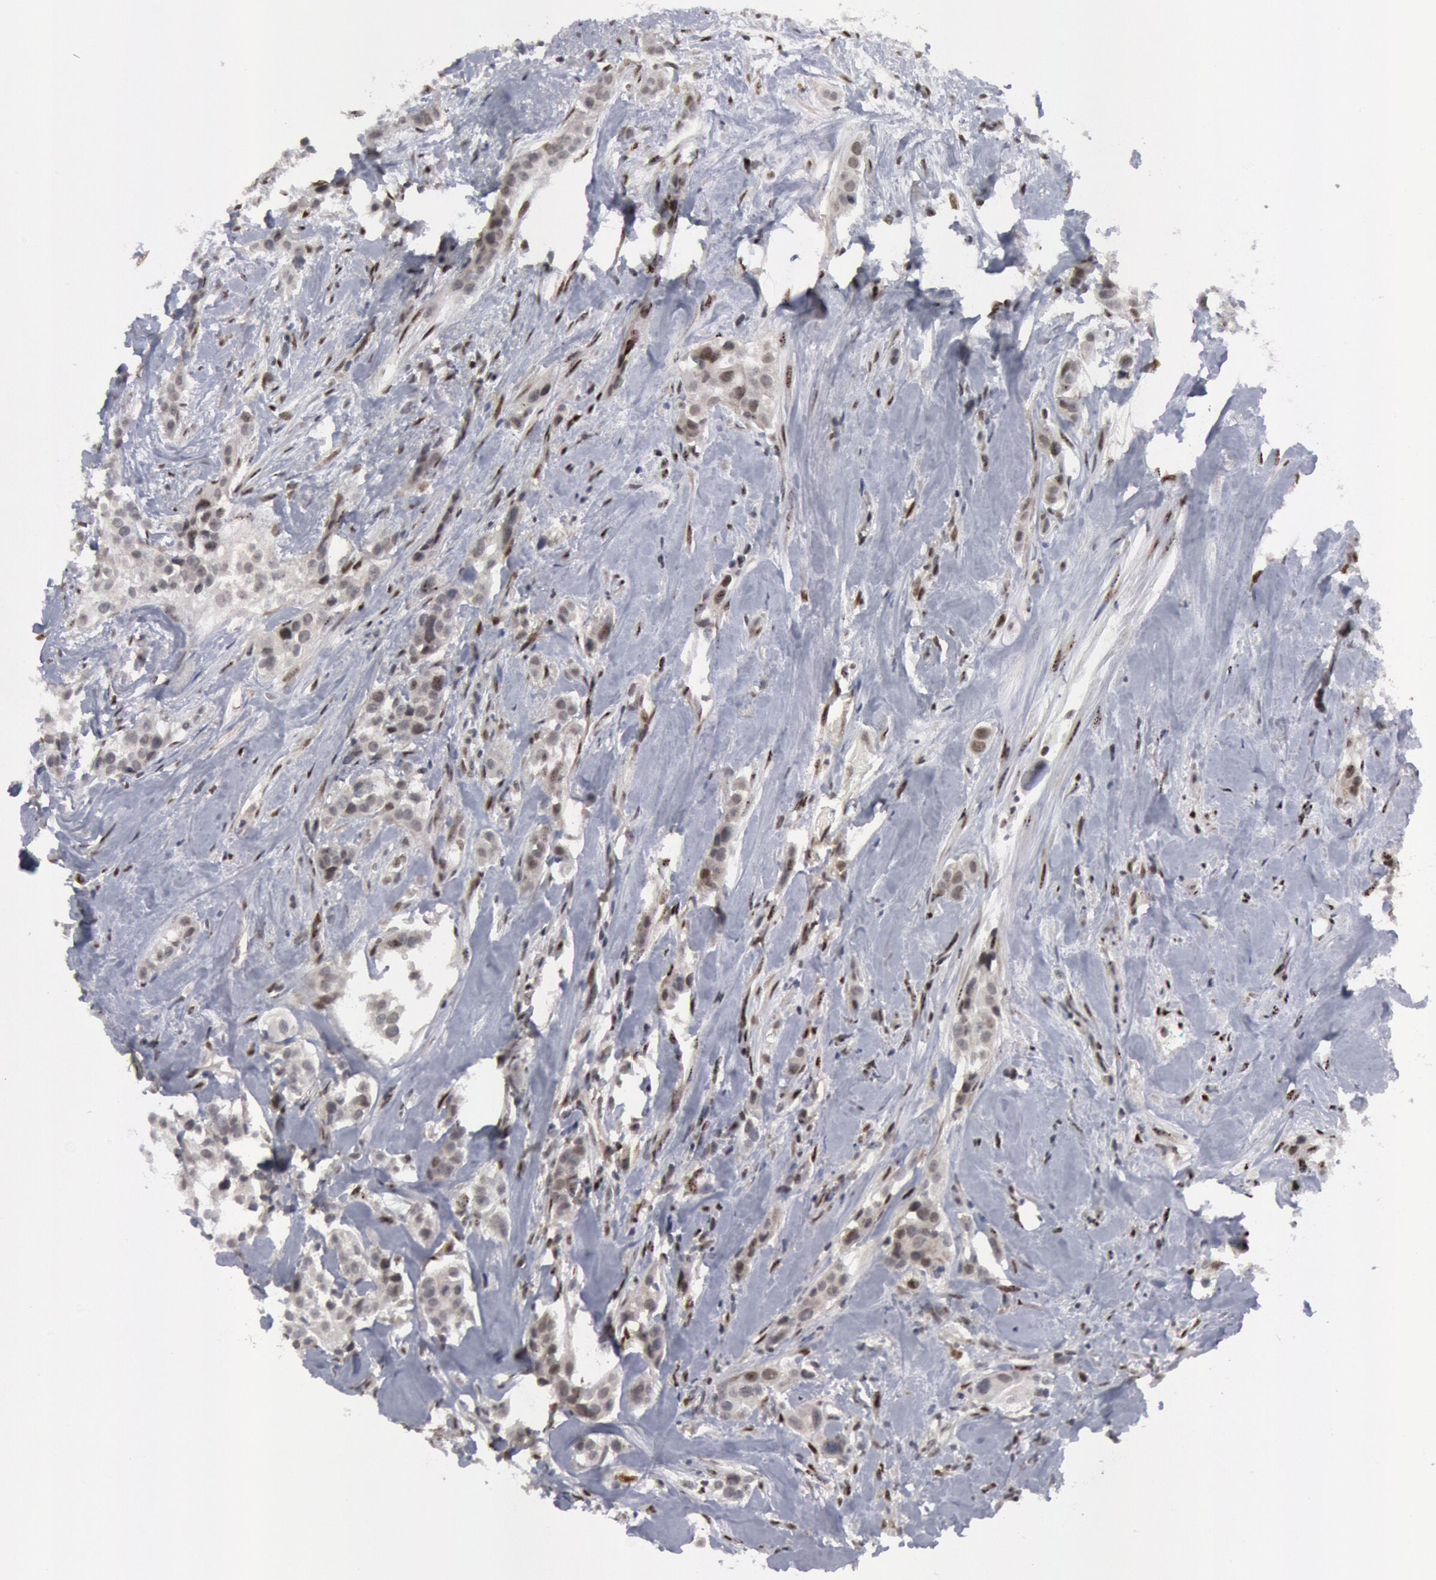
{"staining": {"intensity": "negative", "quantity": "none", "location": "none"}, "tissue": "breast cancer", "cell_type": "Tumor cells", "image_type": "cancer", "snomed": [{"axis": "morphology", "description": "Duct carcinoma"}, {"axis": "topography", "description": "Breast"}], "caption": "Immunohistochemistry image of neoplastic tissue: human breast infiltrating ductal carcinoma stained with DAB reveals no significant protein expression in tumor cells.", "gene": "FOXO1", "patient": {"sex": "female", "age": 45}}